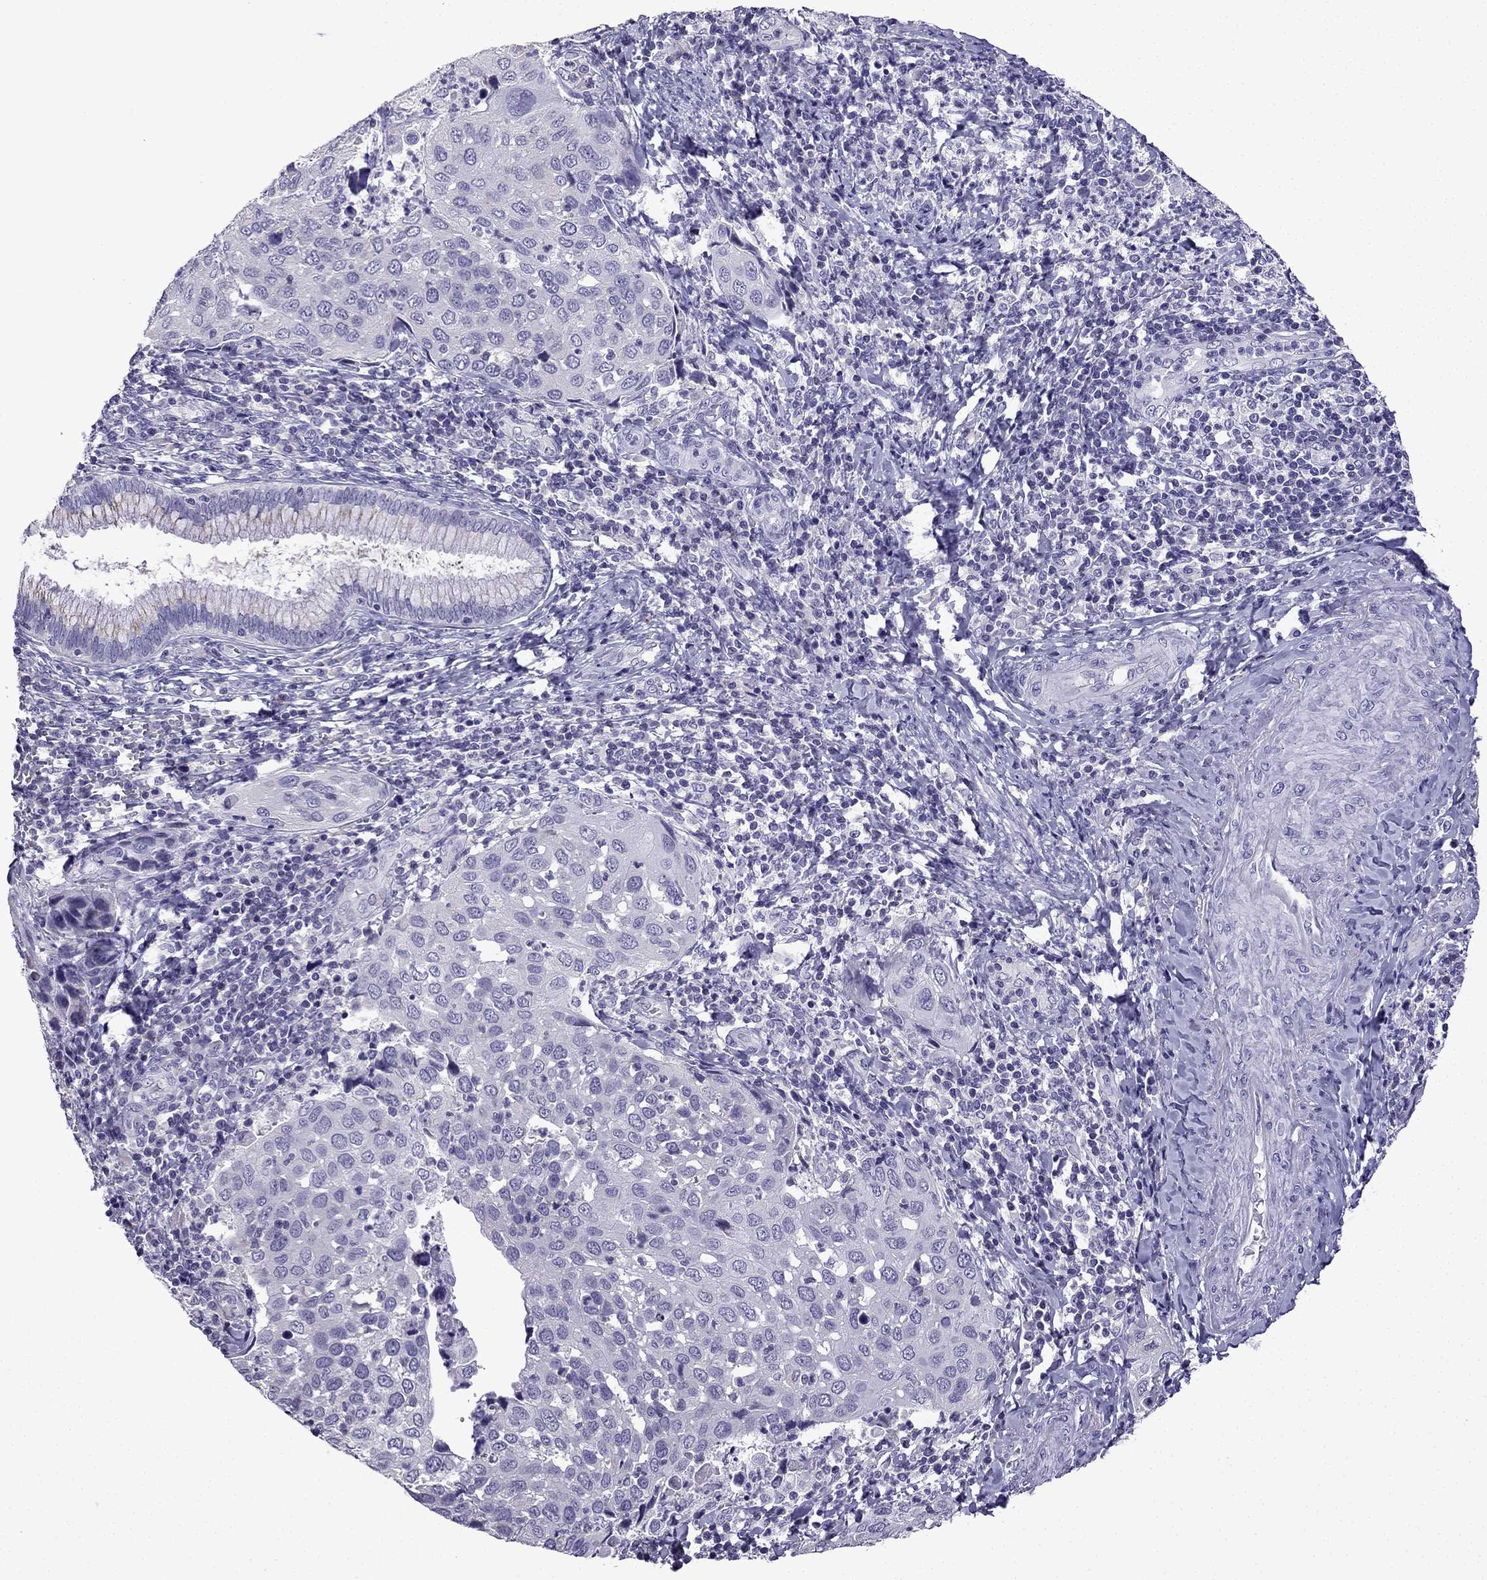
{"staining": {"intensity": "weak", "quantity": "<25%", "location": "cytoplasmic/membranous"}, "tissue": "cervical cancer", "cell_type": "Tumor cells", "image_type": "cancer", "snomed": [{"axis": "morphology", "description": "Squamous cell carcinoma, NOS"}, {"axis": "topography", "description": "Cervix"}], "caption": "Tumor cells show no significant expression in squamous cell carcinoma (cervical).", "gene": "TTN", "patient": {"sex": "female", "age": 54}}